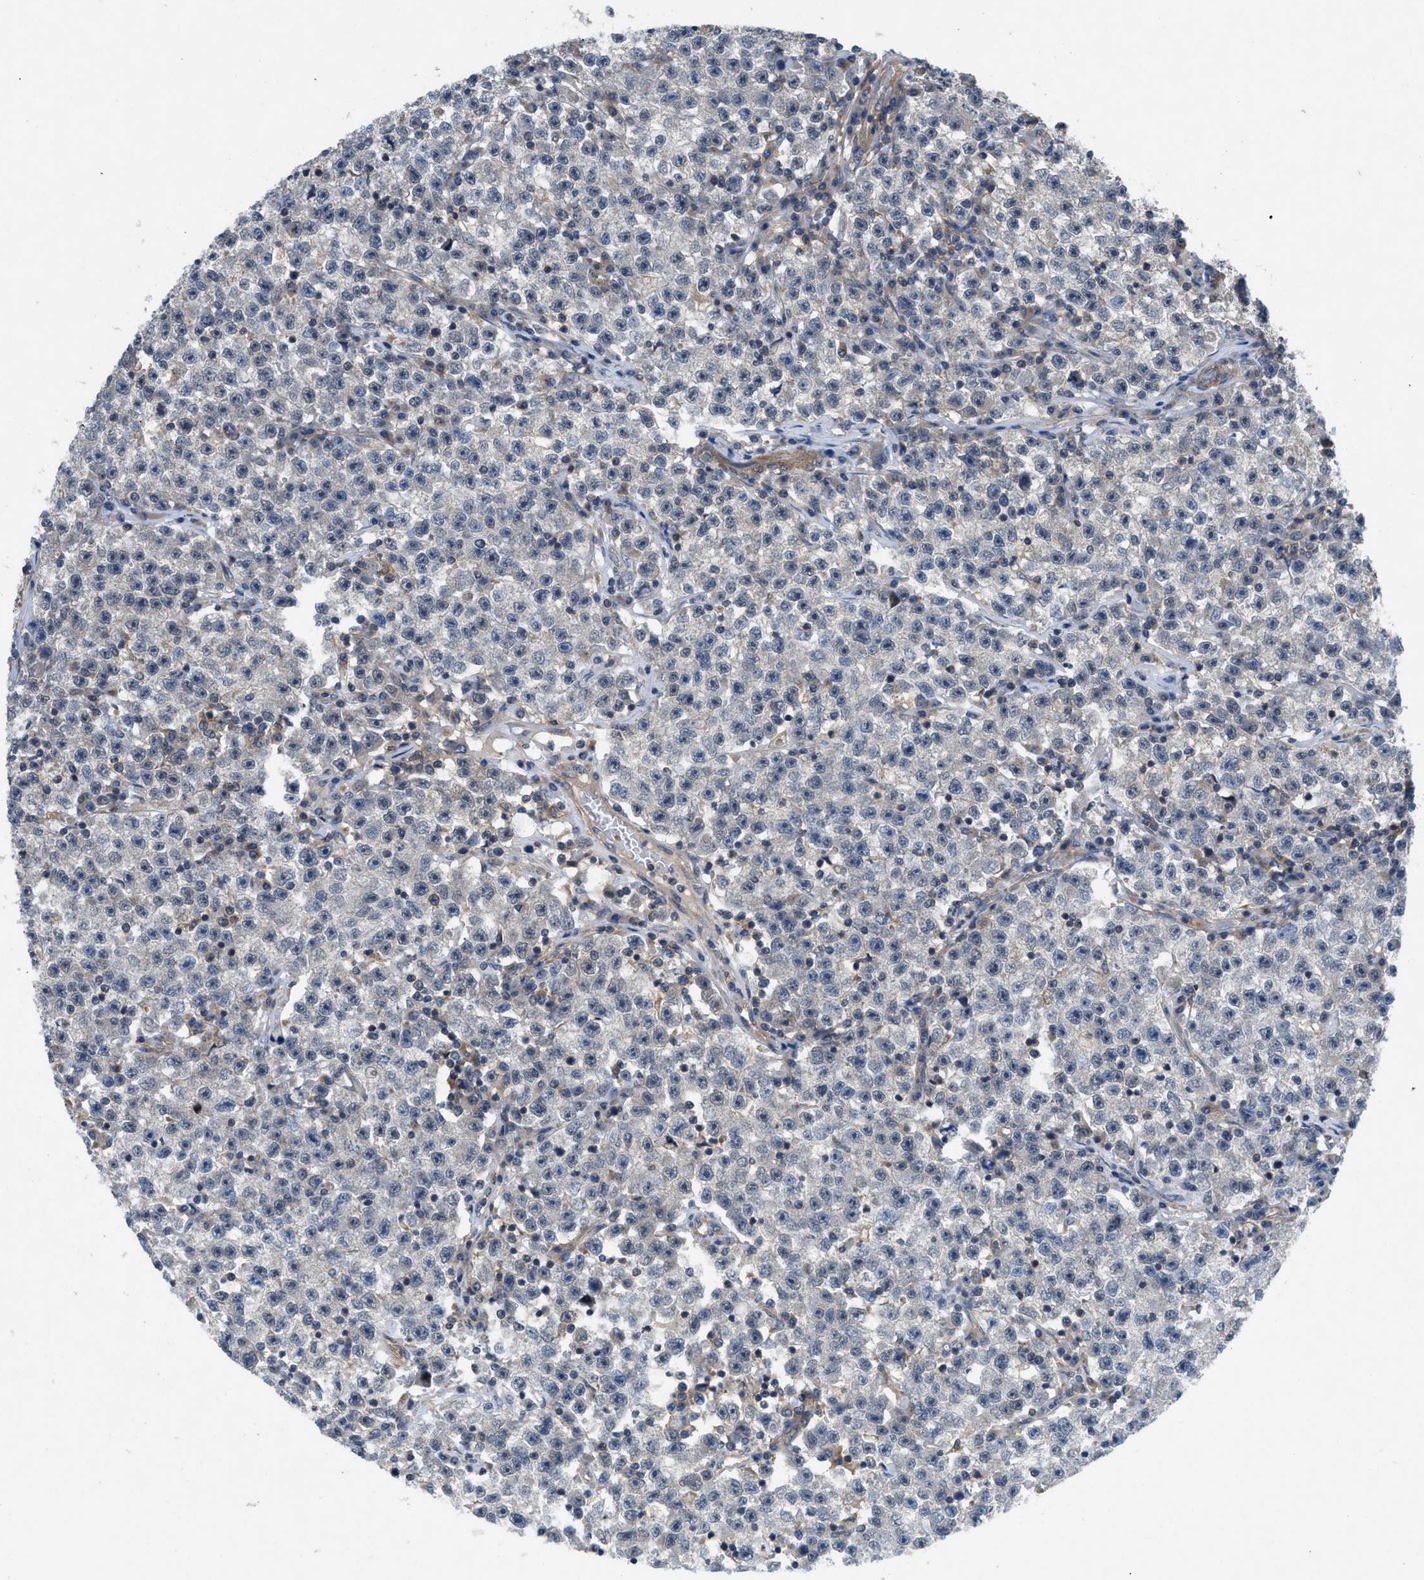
{"staining": {"intensity": "negative", "quantity": "none", "location": "none"}, "tissue": "testis cancer", "cell_type": "Tumor cells", "image_type": "cancer", "snomed": [{"axis": "morphology", "description": "Seminoma, NOS"}, {"axis": "topography", "description": "Testis"}], "caption": "Tumor cells show no significant protein positivity in testis cancer. Nuclei are stained in blue.", "gene": "PANX1", "patient": {"sex": "male", "age": 22}}